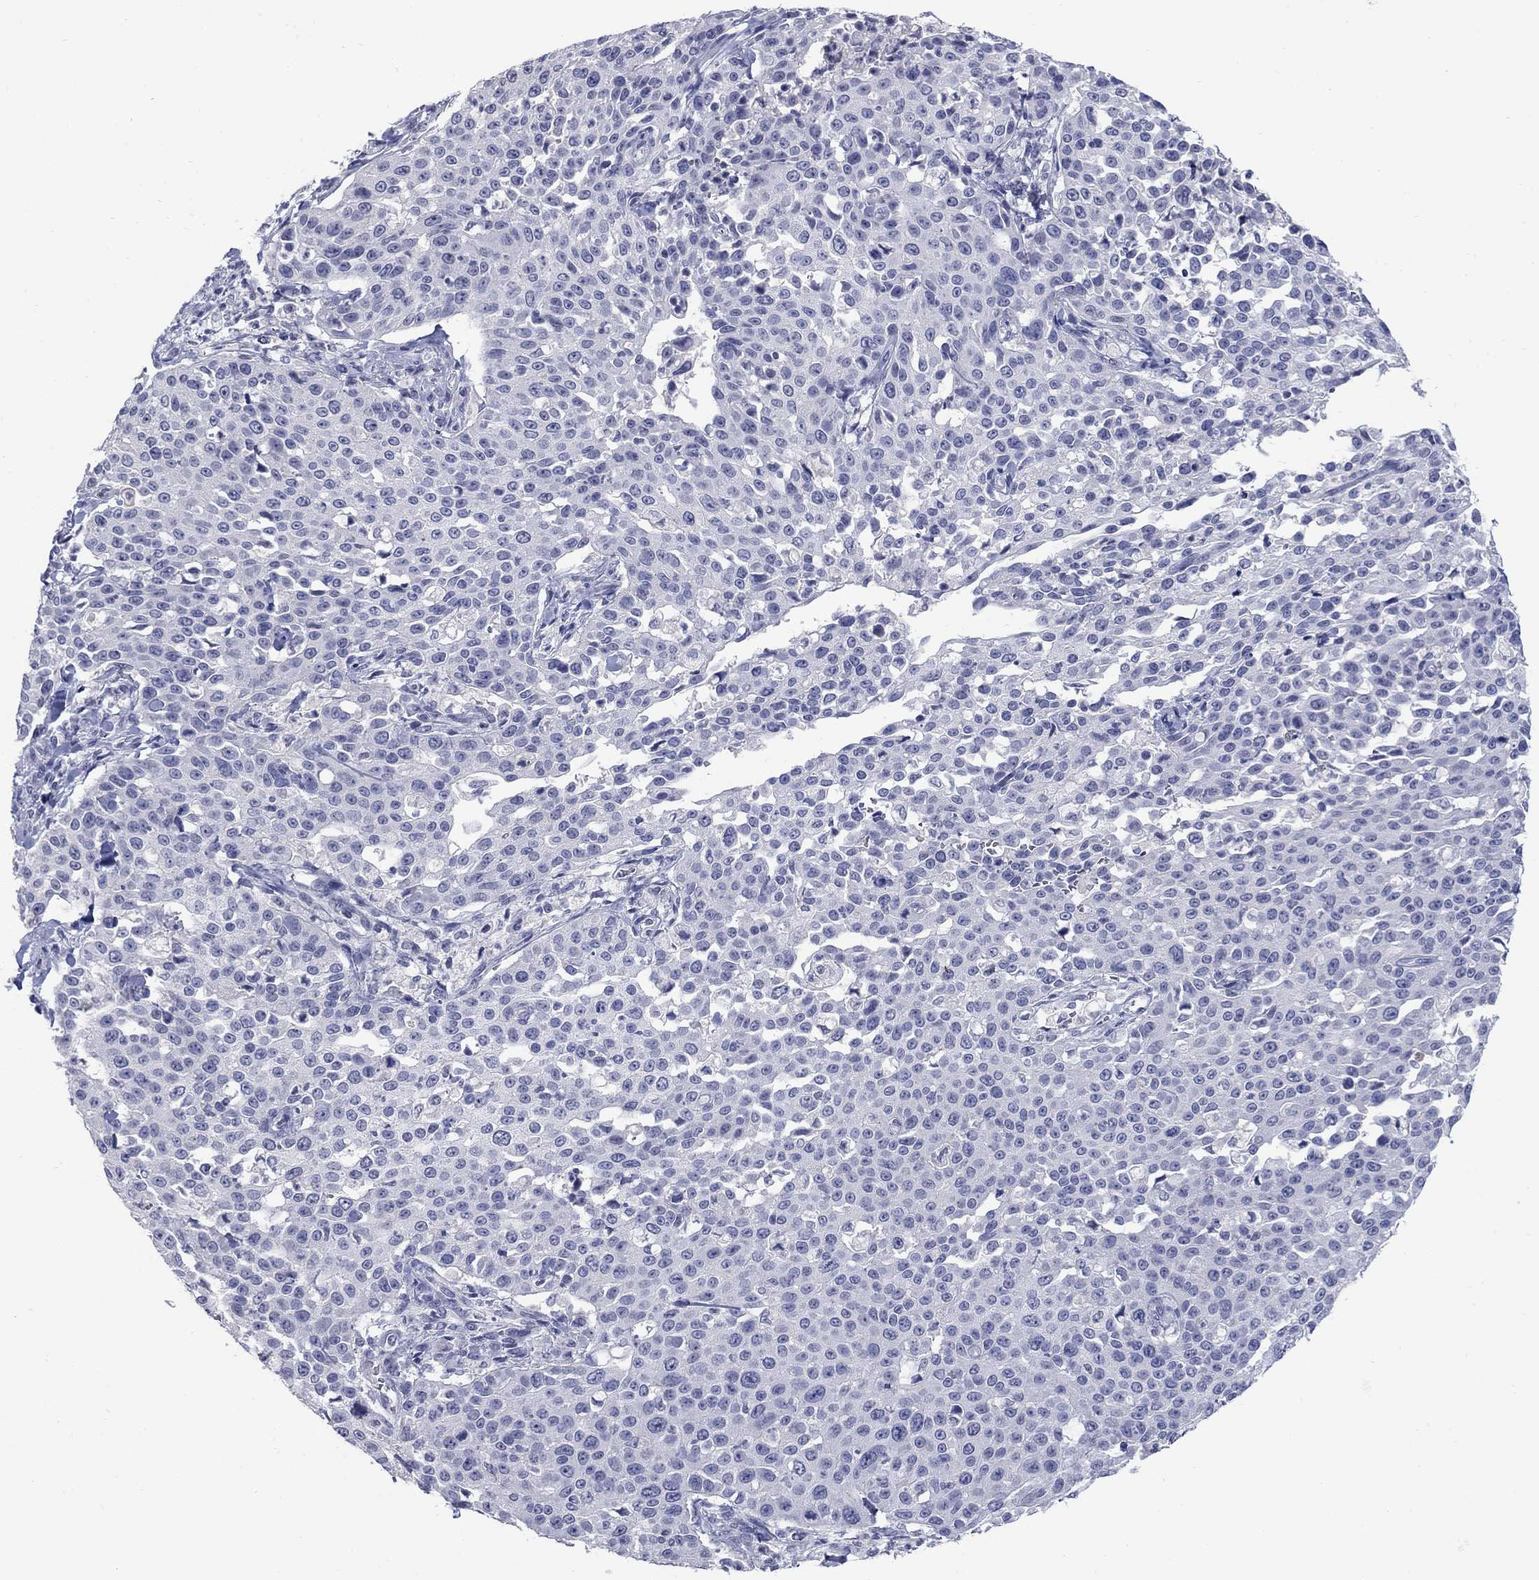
{"staining": {"intensity": "negative", "quantity": "none", "location": "none"}, "tissue": "cervical cancer", "cell_type": "Tumor cells", "image_type": "cancer", "snomed": [{"axis": "morphology", "description": "Squamous cell carcinoma, NOS"}, {"axis": "topography", "description": "Cervix"}], "caption": "Immunohistochemistry of human squamous cell carcinoma (cervical) shows no positivity in tumor cells.", "gene": "ATP6V1G2", "patient": {"sex": "female", "age": 26}}